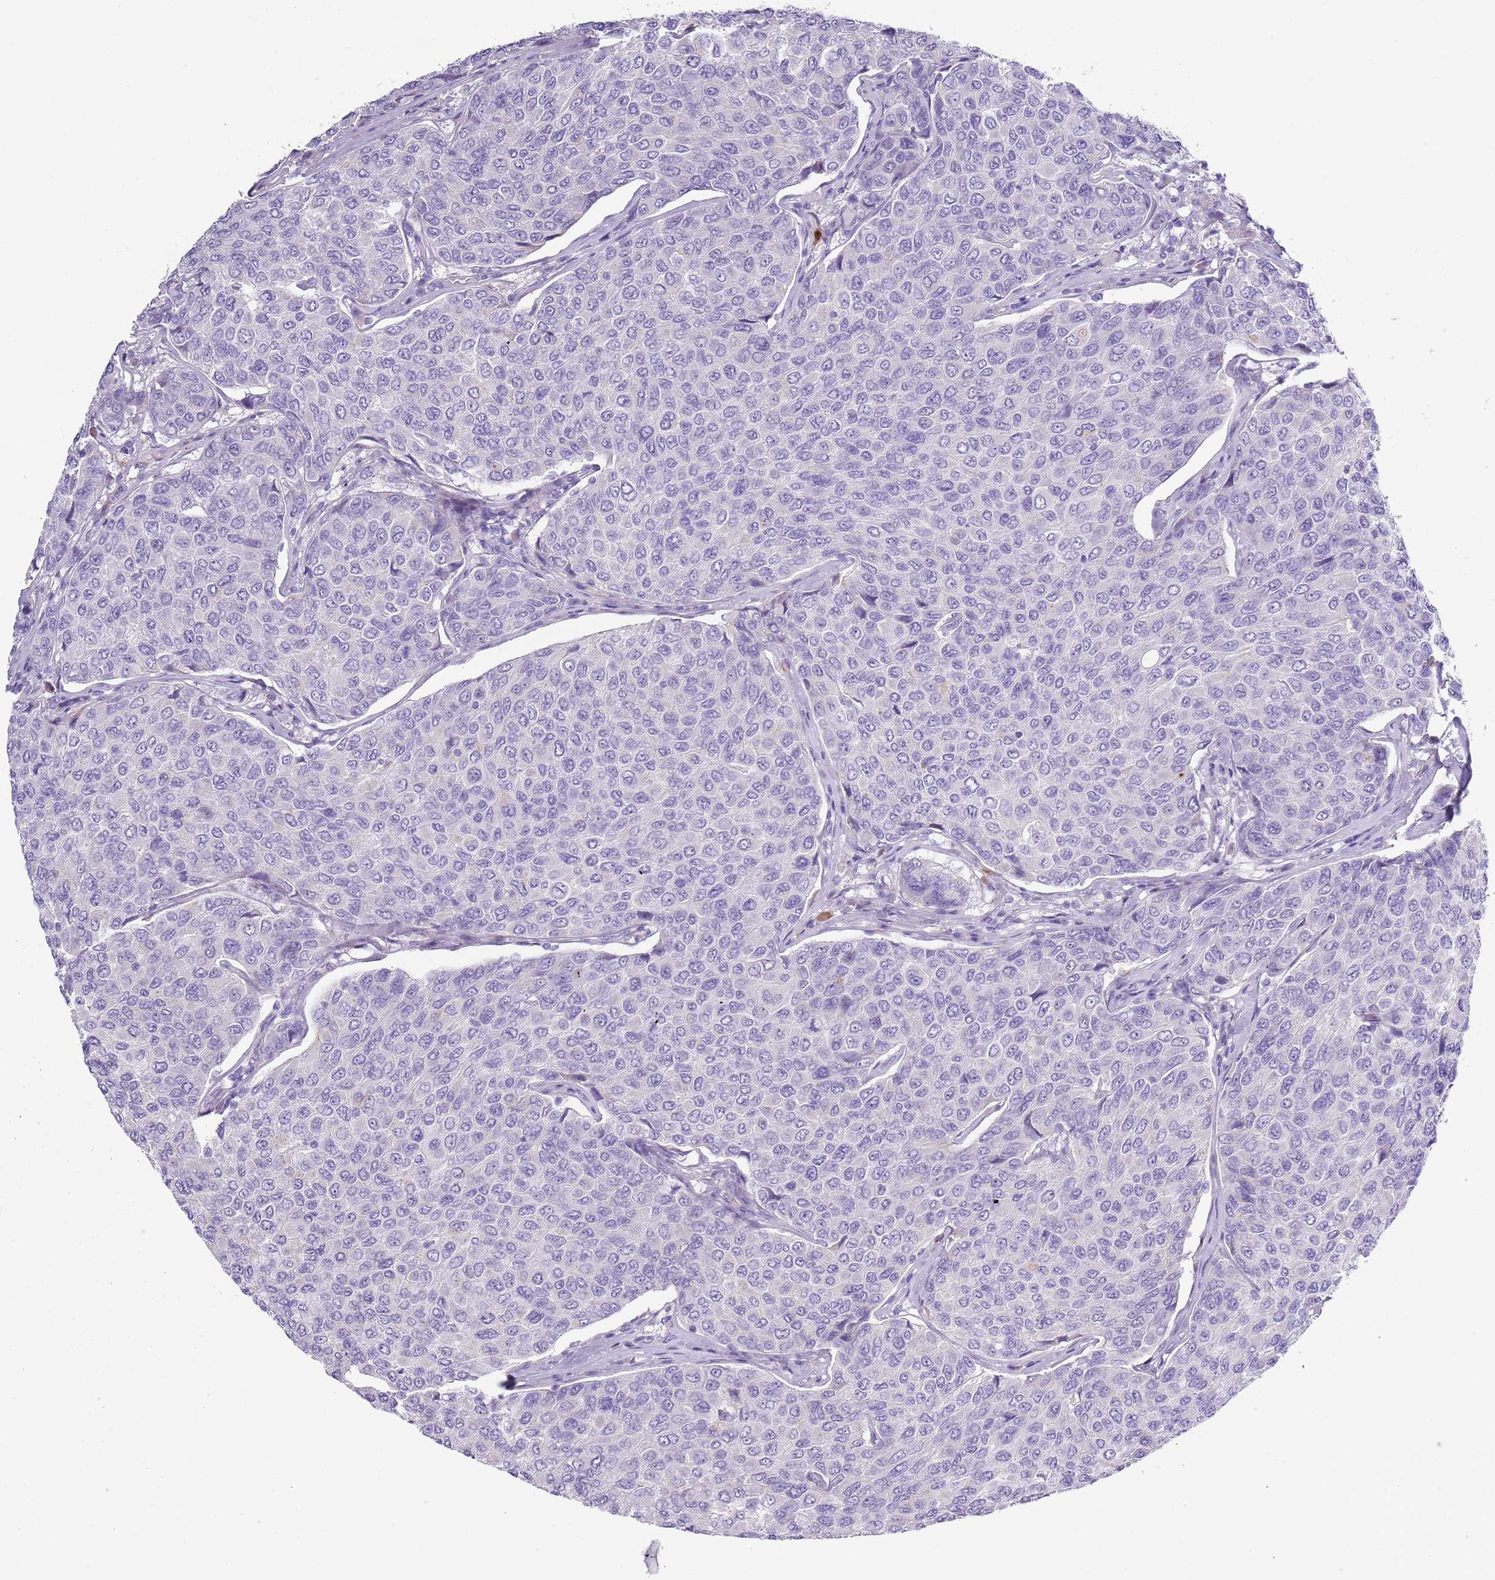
{"staining": {"intensity": "negative", "quantity": "none", "location": "none"}, "tissue": "breast cancer", "cell_type": "Tumor cells", "image_type": "cancer", "snomed": [{"axis": "morphology", "description": "Duct carcinoma"}, {"axis": "topography", "description": "Breast"}], "caption": "A photomicrograph of human breast cancer (invasive ductal carcinoma) is negative for staining in tumor cells.", "gene": "CD177", "patient": {"sex": "female", "age": 55}}